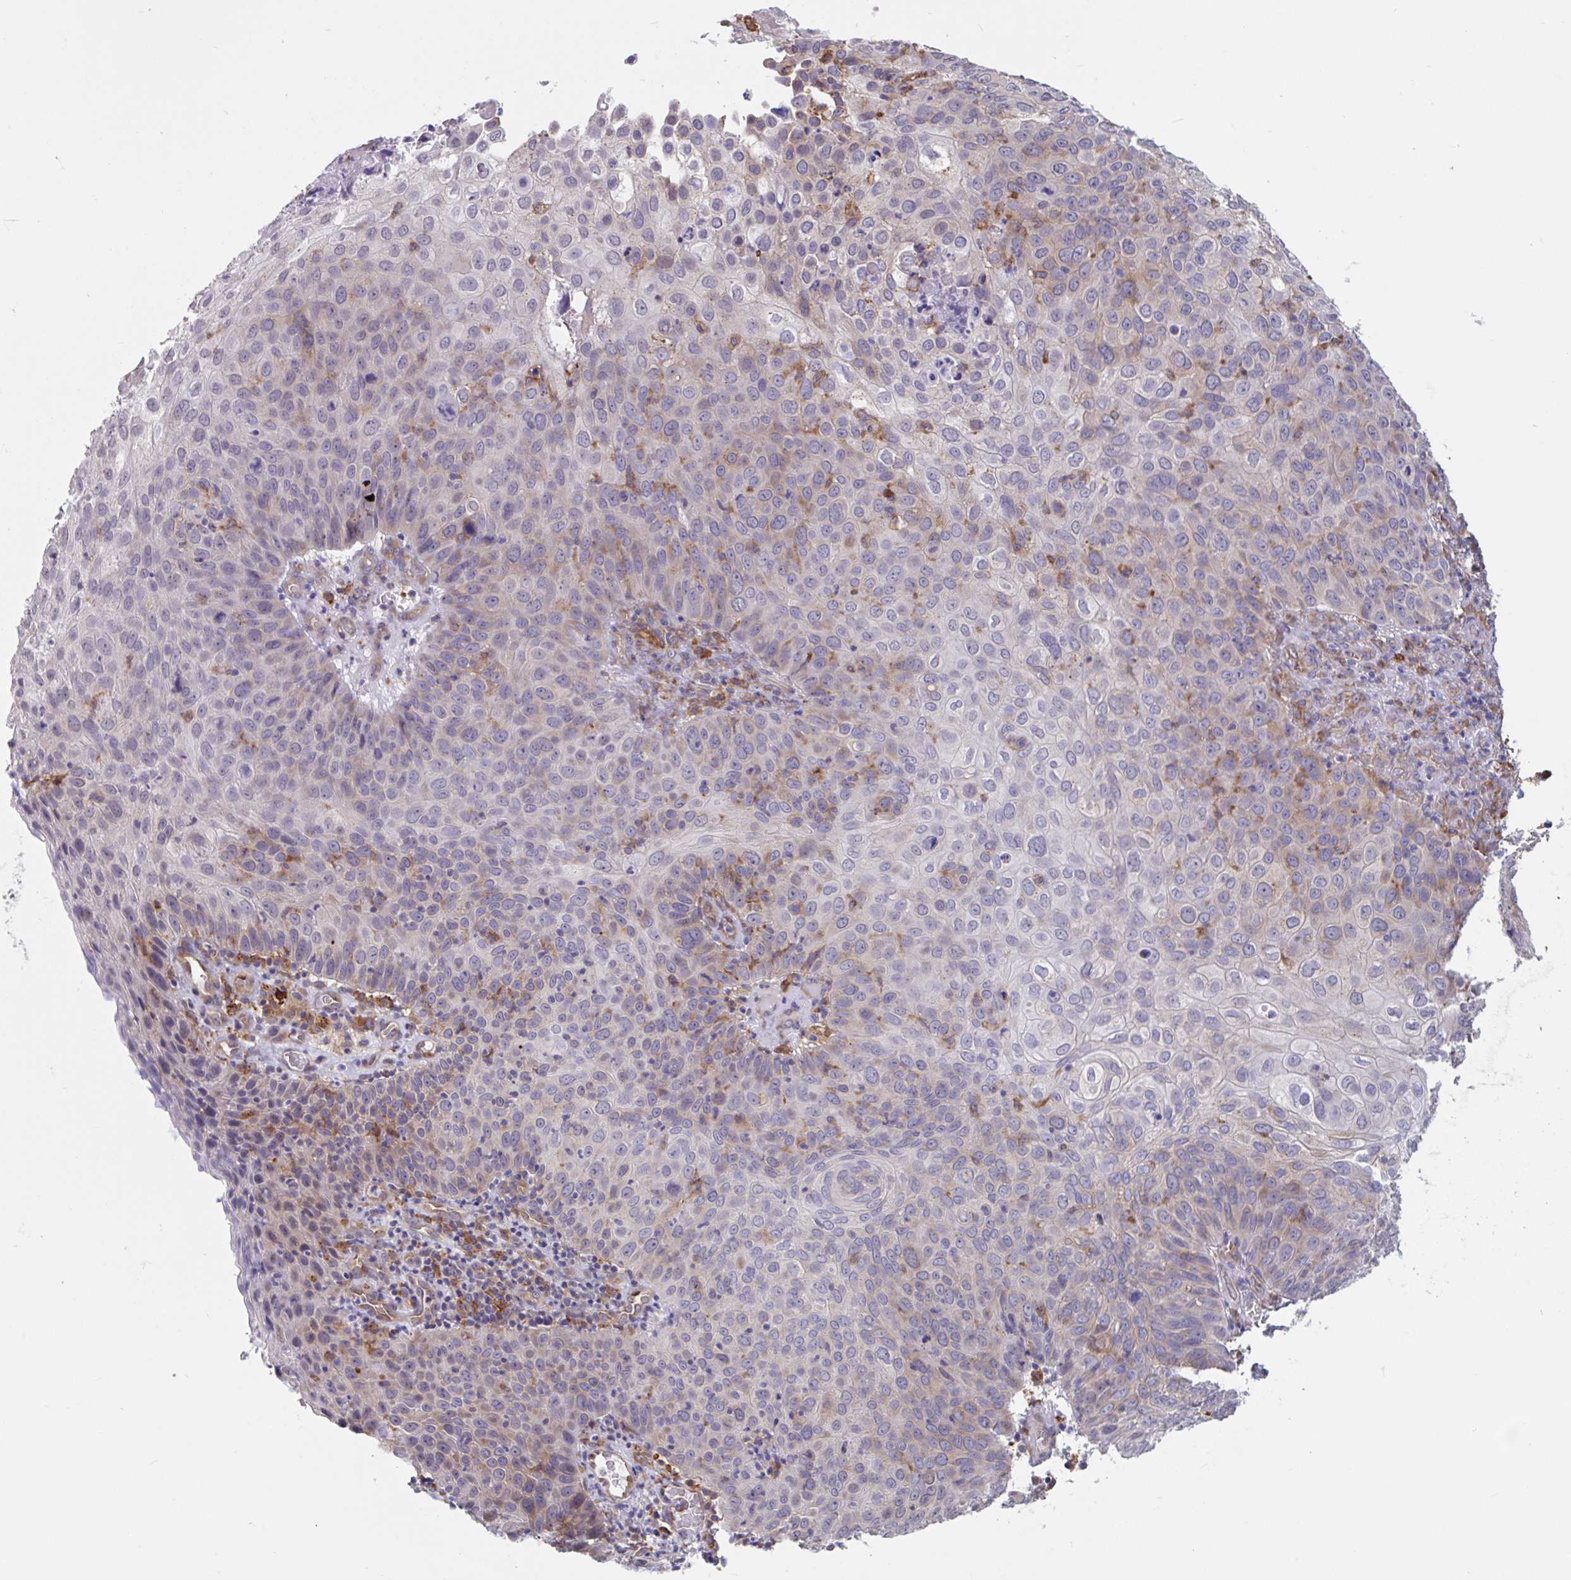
{"staining": {"intensity": "moderate", "quantity": "<25%", "location": "cytoplasmic/membranous"}, "tissue": "skin cancer", "cell_type": "Tumor cells", "image_type": "cancer", "snomed": [{"axis": "morphology", "description": "Squamous cell carcinoma, NOS"}, {"axis": "topography", "description": "Skin"}], "caption": "Skin cancer was stained to show a protein in brown. There is low levels of moderate cytoplasmic/membranous staining in about <25% of tumor cells.", "gene": "SNX8", "patient": {"sex": "male", "age": 87}}